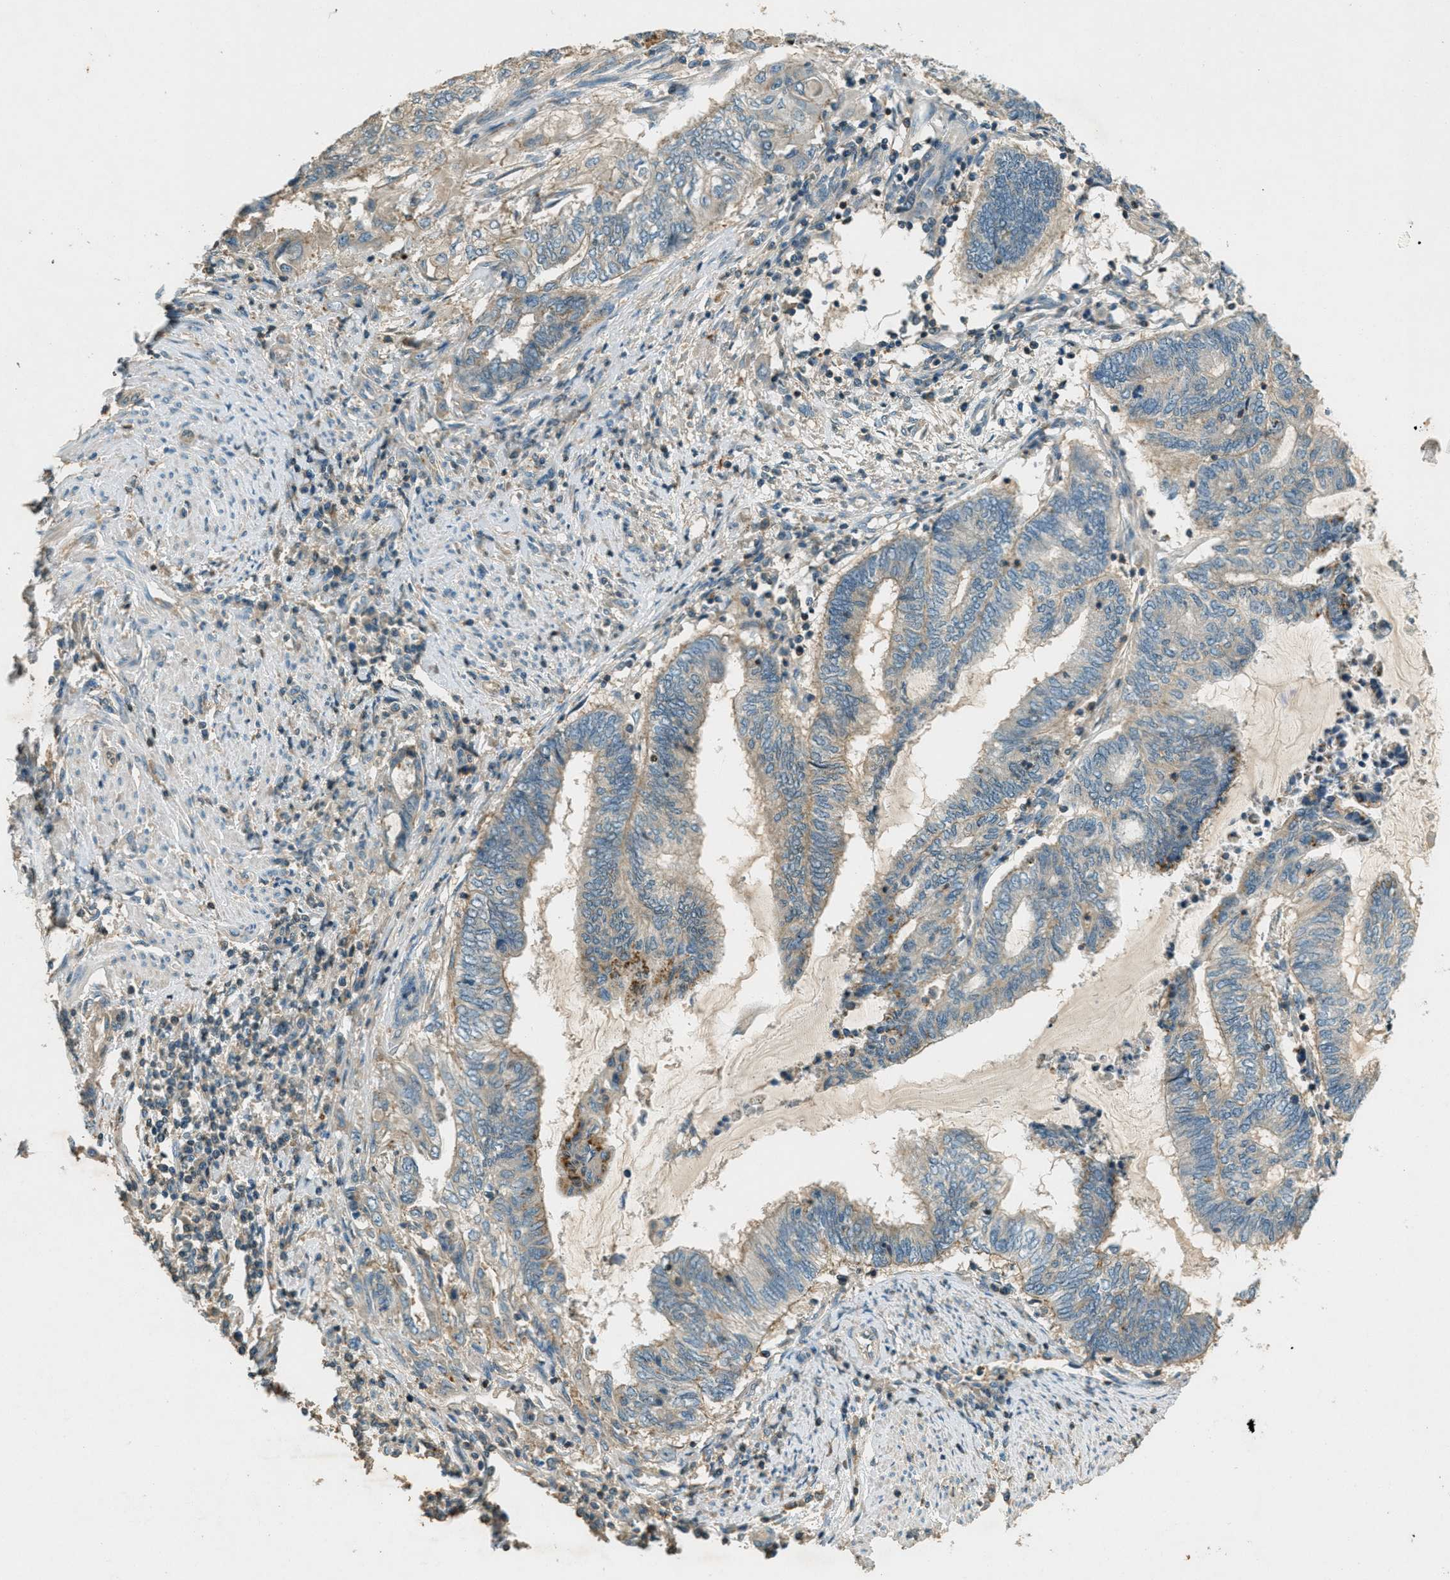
{"staining": {"intensity": "moderate", "quantity": "<25%", "location": "cytoplasmic/membranous"}, "tissue": "endometrial cancer", "cell_type": "Tumor cells", "image_type": "cancer", "snomed": [{"axis": "morphology", "description": "Adenocarcinoma, NOS"}, {"axis": "topography", "description": "Uterus"}, {"axis": "topography", "description": "Endometrium"}], "caption": "Tumor cells reveal low levels of moderate cytoplasmic/membranous staining in about <25% of cells in endometrial adenocarcinoma.", "gene": "NUDT4", "patient": {"sex": "female", "age": 70}}